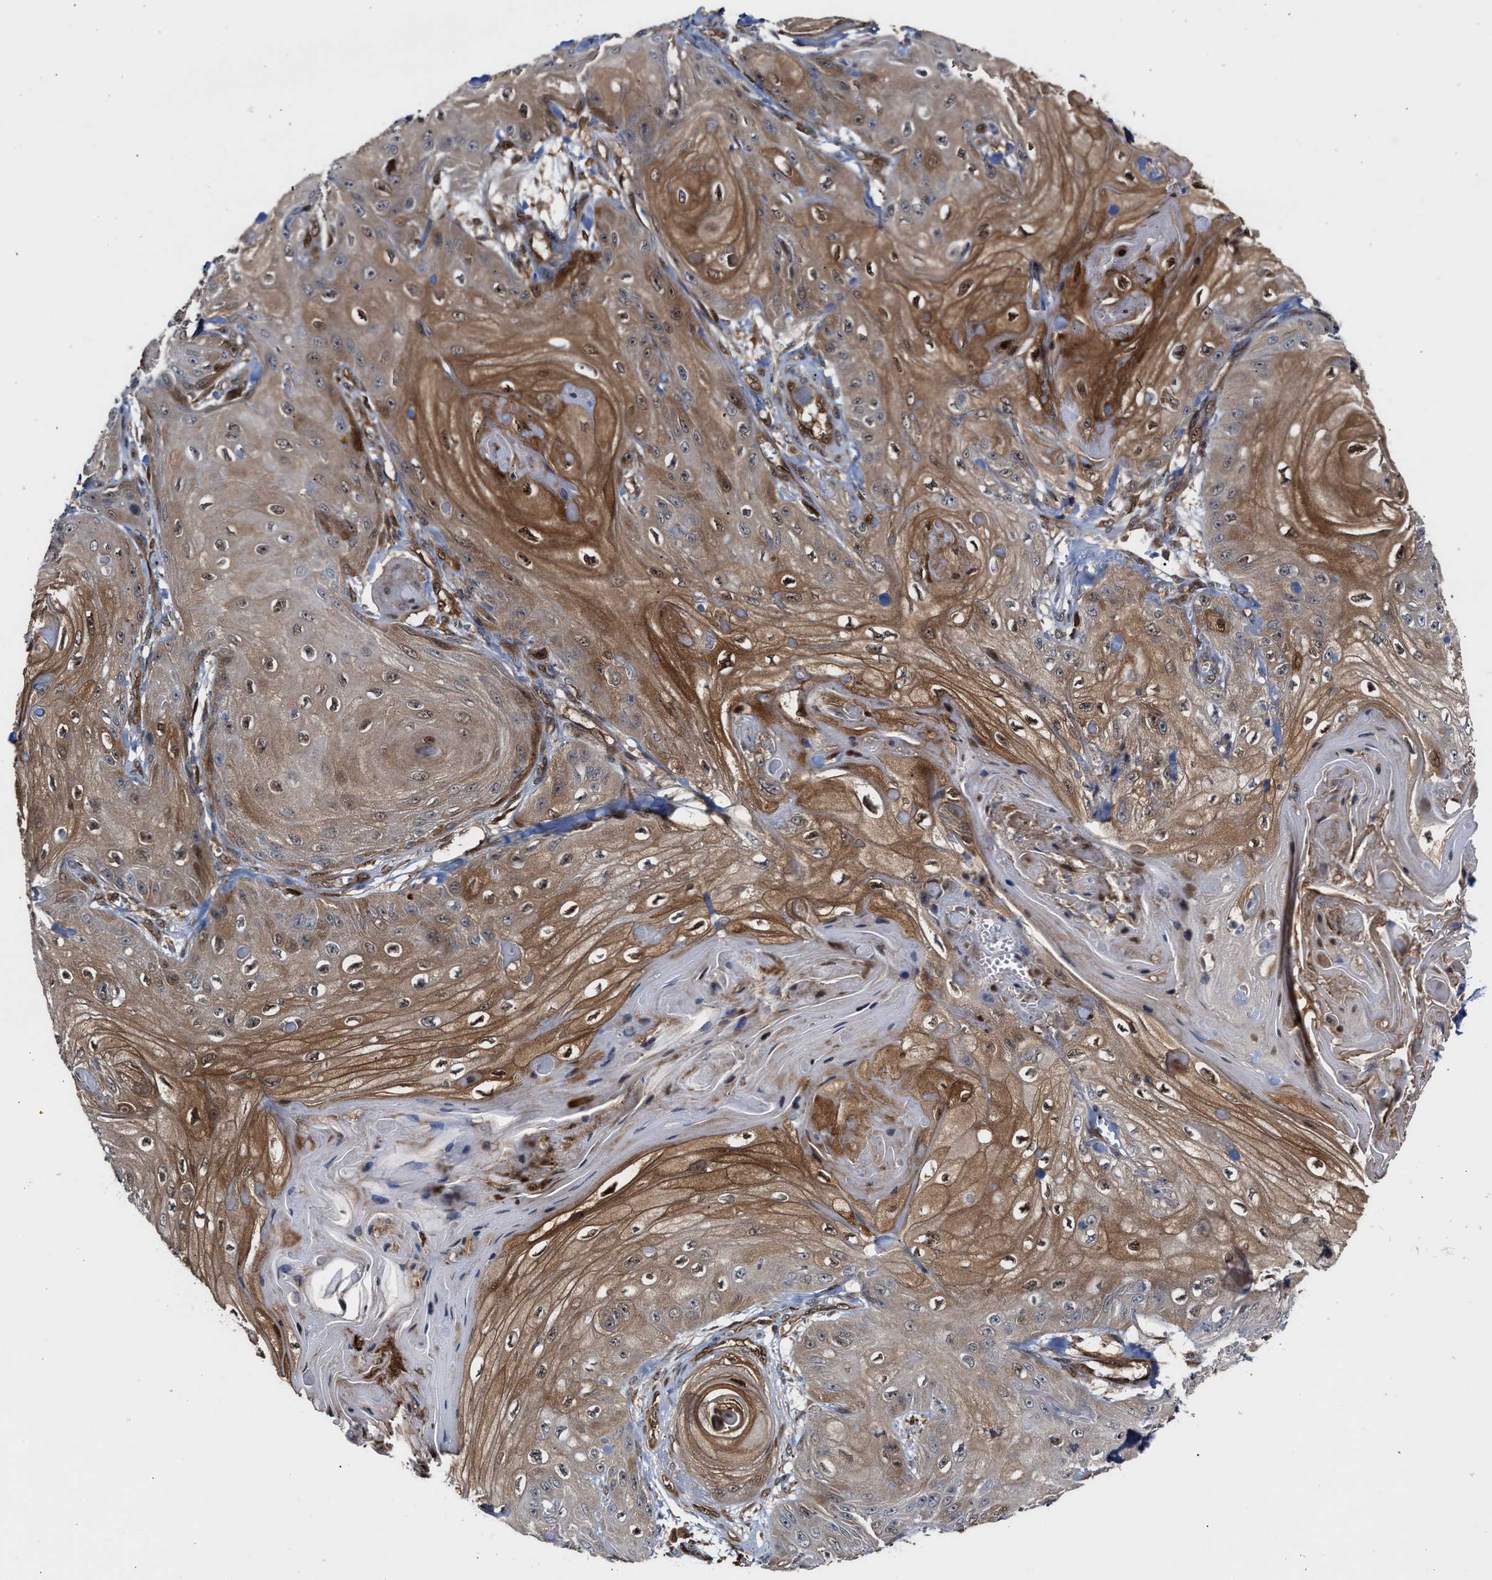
{"staining": {"intensity": "moderate", "quantity": "25%-75%", "location": "cytoplasmic/membranous,nuclear"}, "tissue": "skin cancer", "cell_type": "Tumor cells", "image_type": "cancer", "snomed": [{"axis": "morphology", "description": "Squamous cell carcinoma, NOS"}, {"axis": "topography", "description": "Skin"}], "caption": "A histopathology image of human skin squamous cell carcinoma stained for a protein reveals moderate cytoplasmic/membranous and nuclear brown staining in tumor cells.", "gene": "TP53I3", "patient": {"sex": "male", "age": 74}}